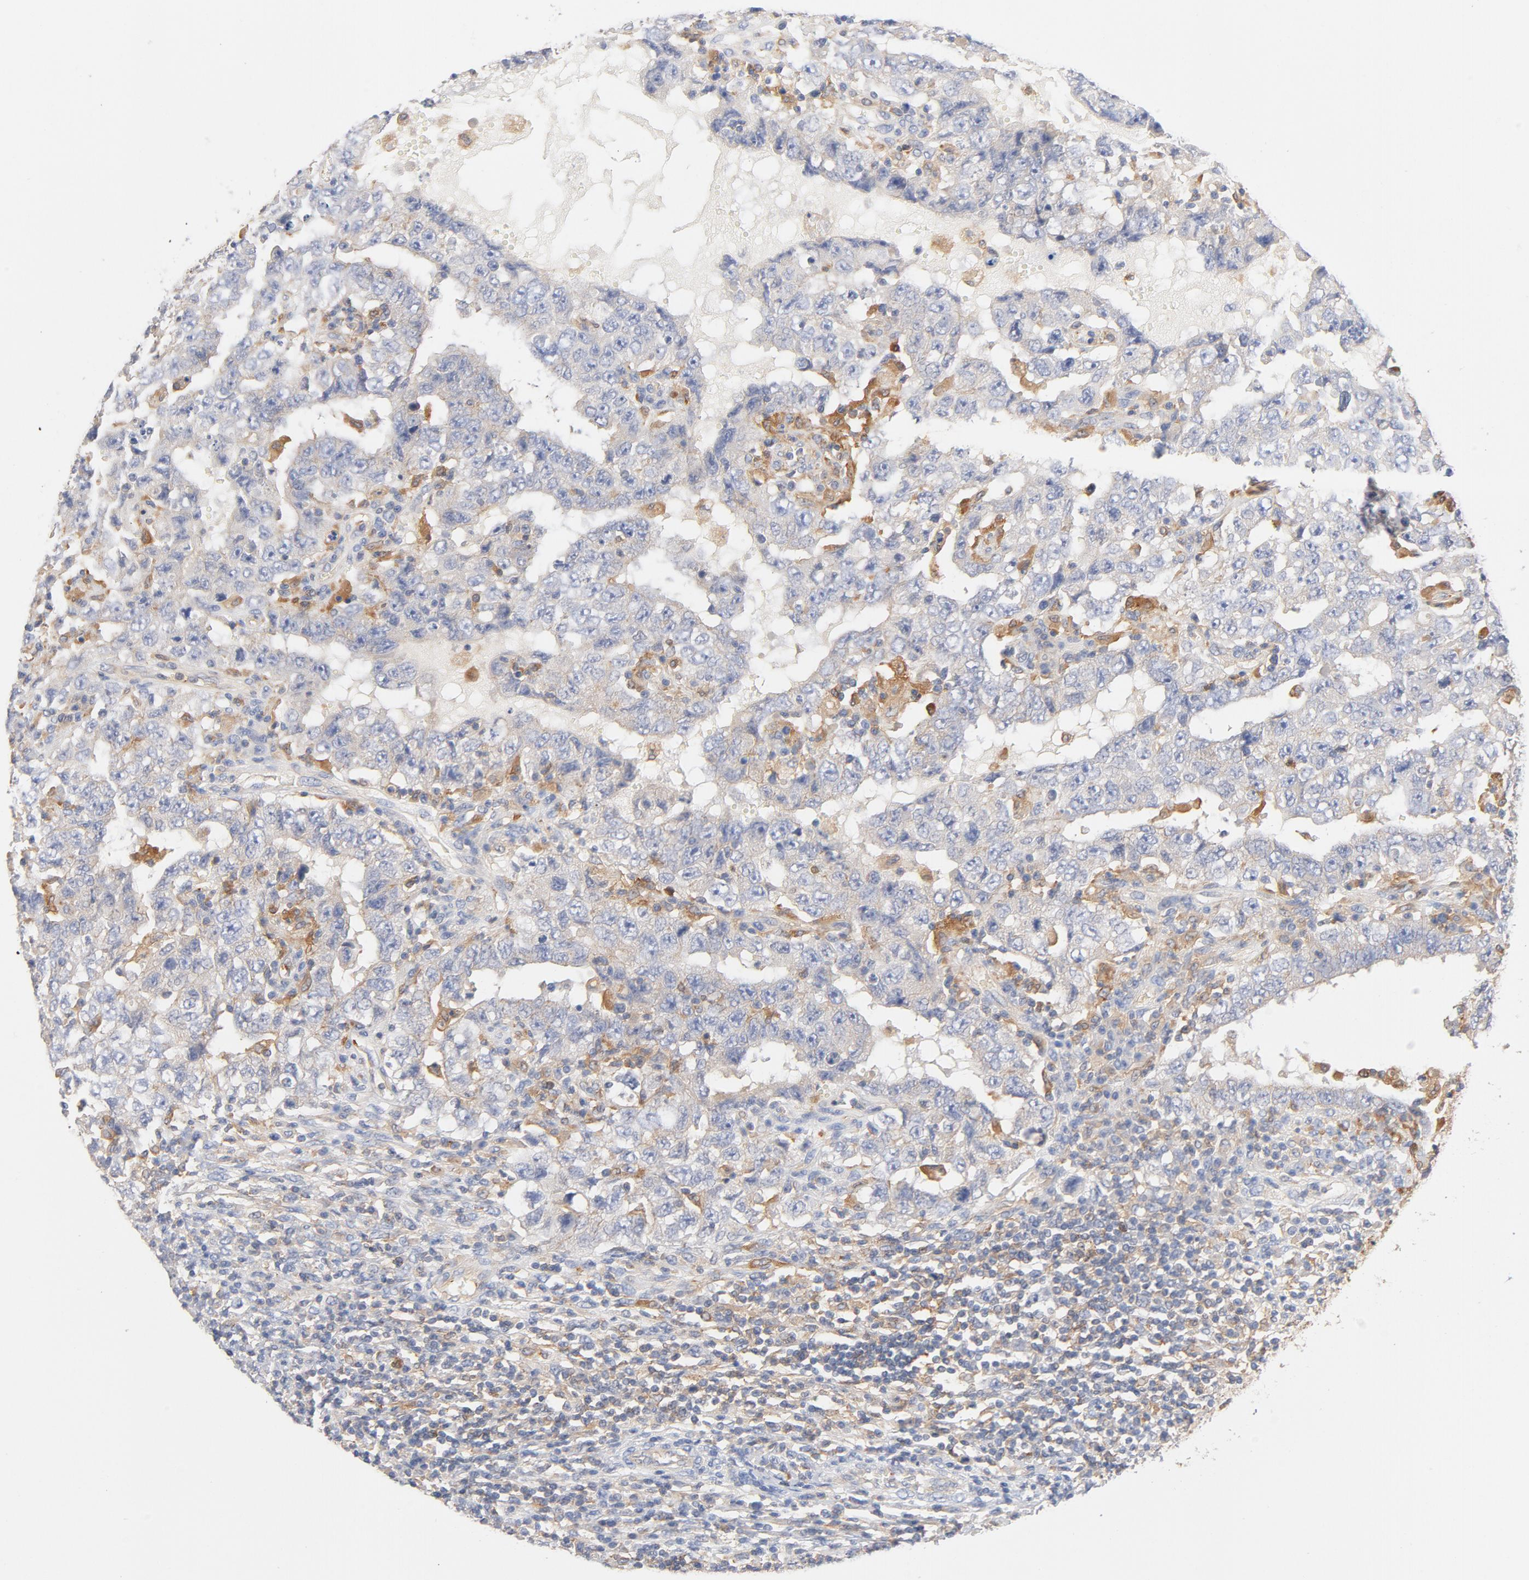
{"staining": {"intensity": "weak", "quantity": "25%-75%", "location": "cytoplasmic/membranous"}, "tissue": "testis cancer", "cell_type": "Tumor cells", "image_type": "cancer", "snomed": [{"axis": "morphology", "description": "Carcinoma, Embryonal, NOS"}, {"axis": "topography", "description": "Testis"}], "caption": "The image reveals immunohistochemical staining of testis cancer (embryonal carcinoma). There is weak cytoplasmic/membranous staining is seen in about 25%-75% of tumor cells. The staining was performed using DAB (3,3'-diaminobenzidine), with brown indicating positive protein expression. Nuclei are stained blue with hematoxylin.", "gene": "SRC", "patient": {"sex": "male", "age": 26}}